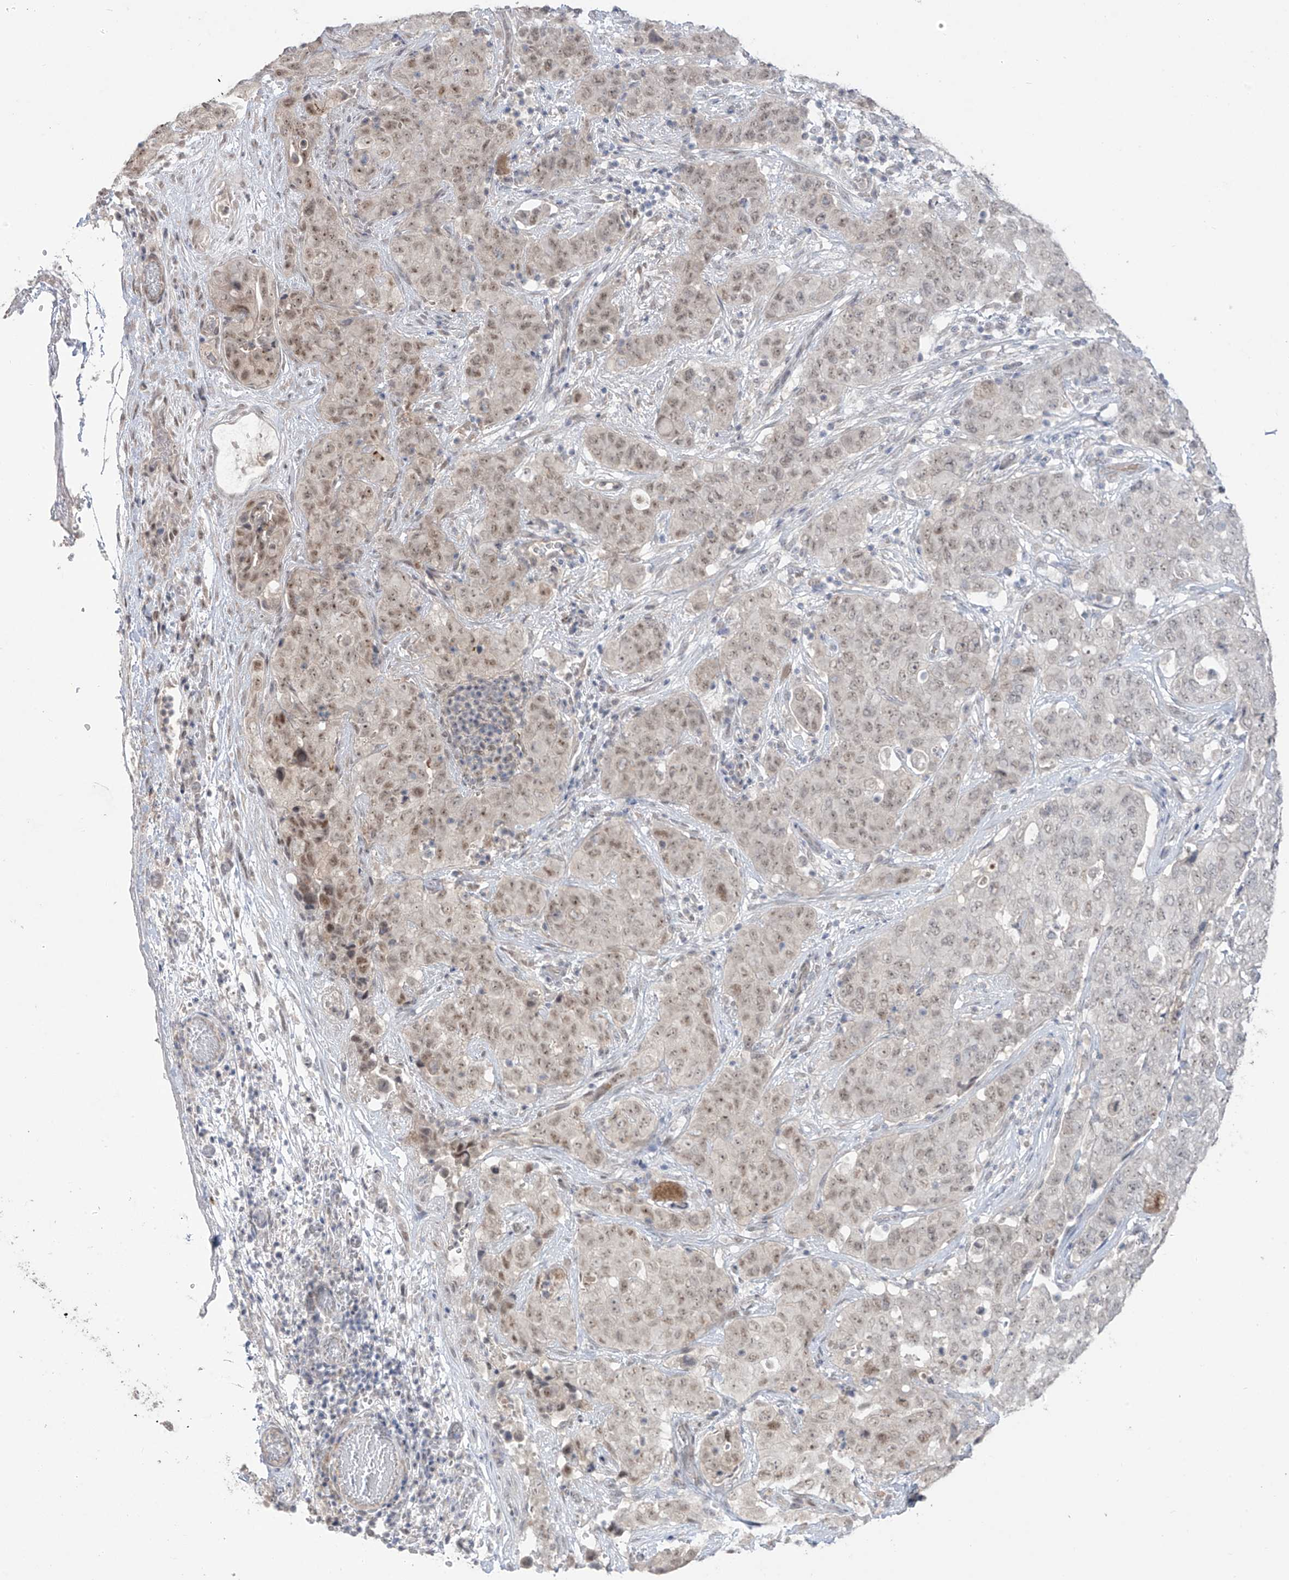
{"staining": {"intensity": "moderate", "quantity": ">75%", "location": "nuclear"}, "tissue": "stomach cancer", "cell_type": "Tumor cells", "image_type": "cancer", "snomed": [{"axis": "morphology", "description": "Normal tissue, NOS"}, {"axis": "morphology", "description": "Adenocarcinoma, NOS"}, {"axis": "topography", "description": "Lymph node"}, {"axis": "topography", "description": "Stomach"}], "caption": "An image showing moderate nuclear positivity in about >75% of tumor cells in stomach adenocarcinoma, as visualized by brown immunohistochemical staining.", "gene": "OGT", "patient": {"sex": "male", "age": 48}}